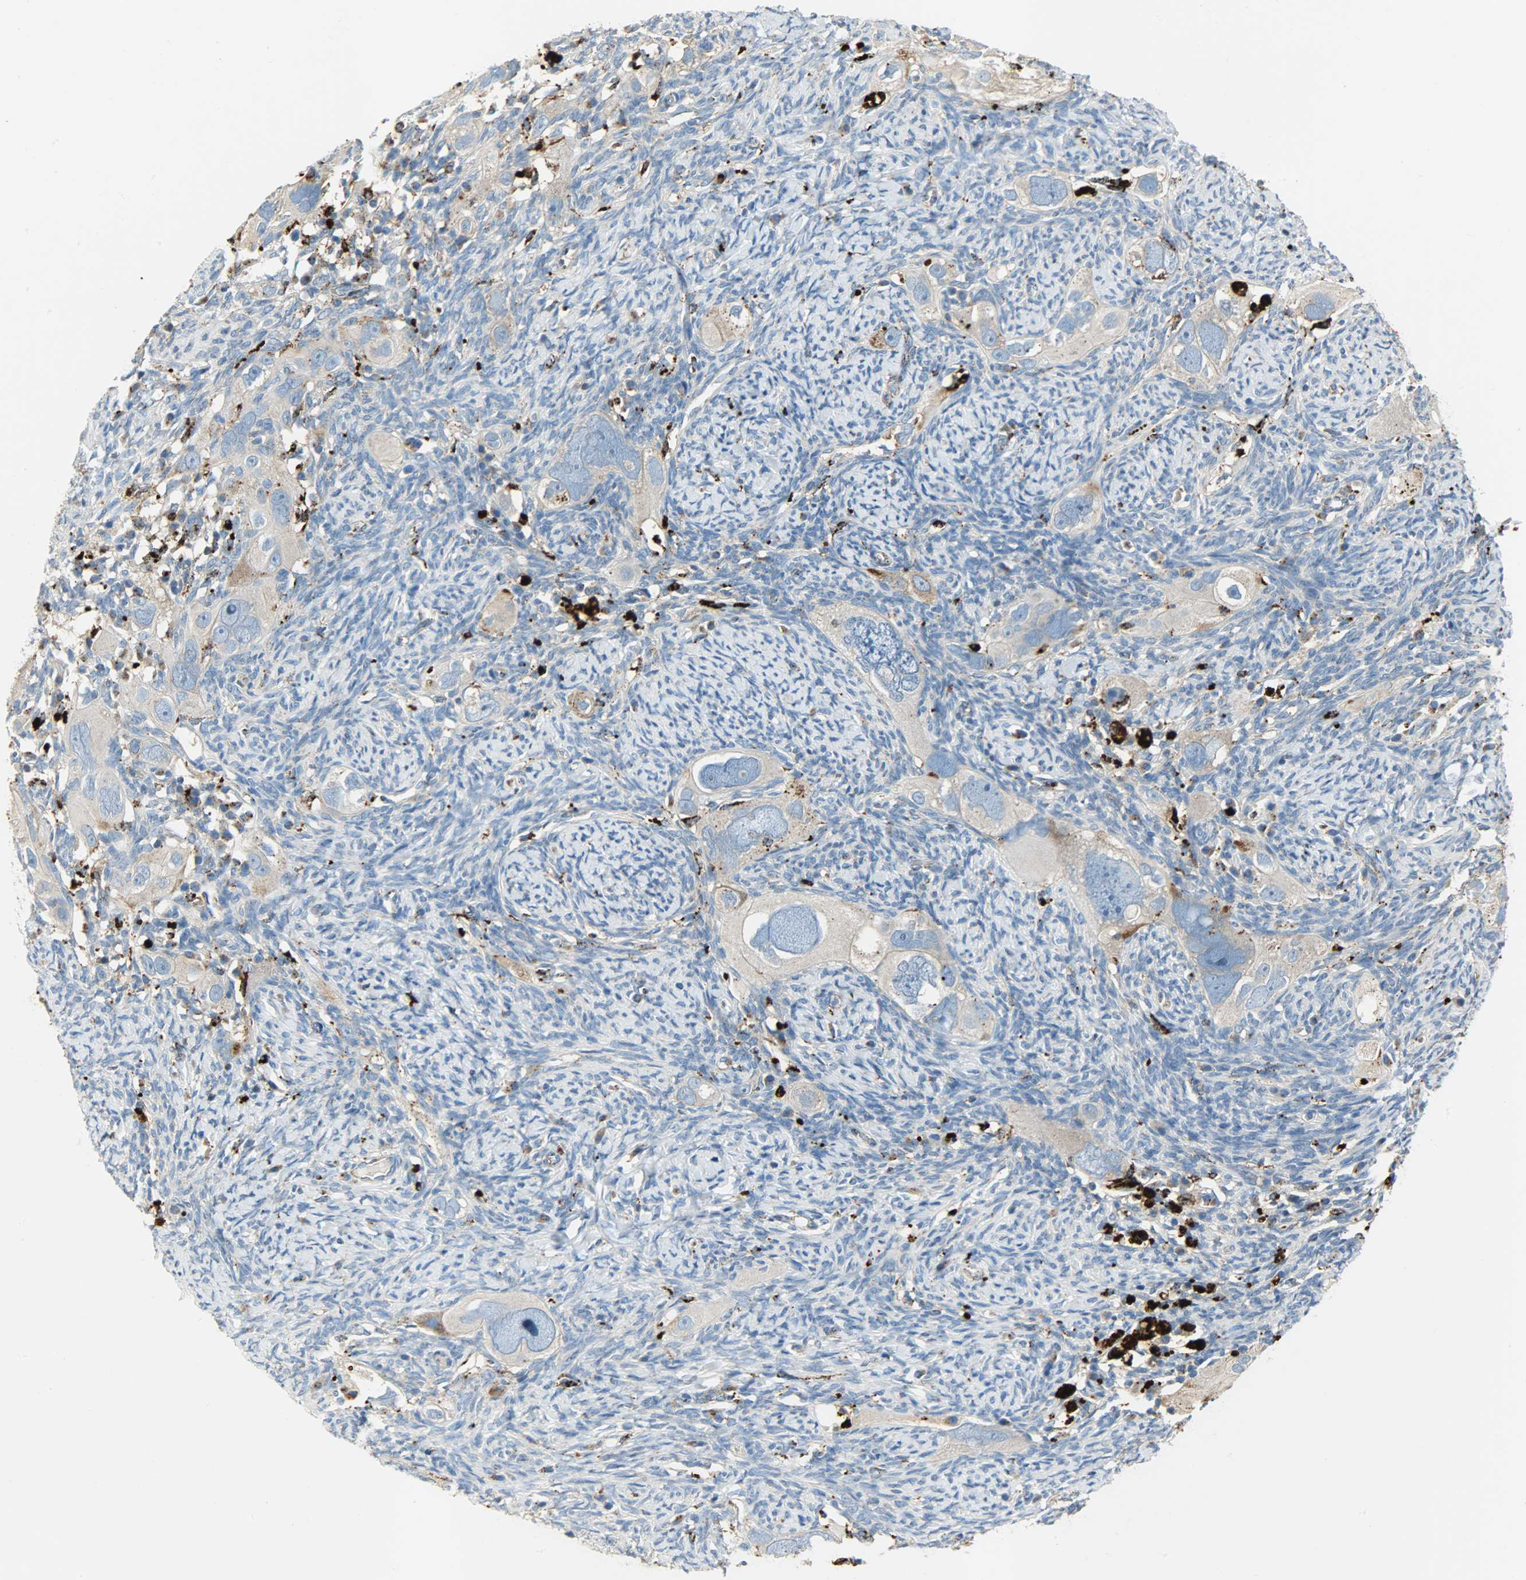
{"staining": {"intensity": "weak", "quantity": "25%-75%", "location": "cytoplasmic/membranous"}, "tissue": "ovarian cancer", "cell_type": "Tumor cells", "image_type": "cancer", "snomed": [{"axis": "morphology", "description": "Normal tissue, NOS"}, {"axis": "morphology", "description": "Cystadenocarcinoma, serous, NOS"}, {"axis": "topography", "description": "Ovary"}], "caption": "A photomicrograph of human serous cystadenocarcinoma (ovarian) stained for a protein reveals weak cytoplasmic/membranous brown staining in tumor cells.", "gene": "ASAH1", "patient": {"sex": "female", "age": 62}}